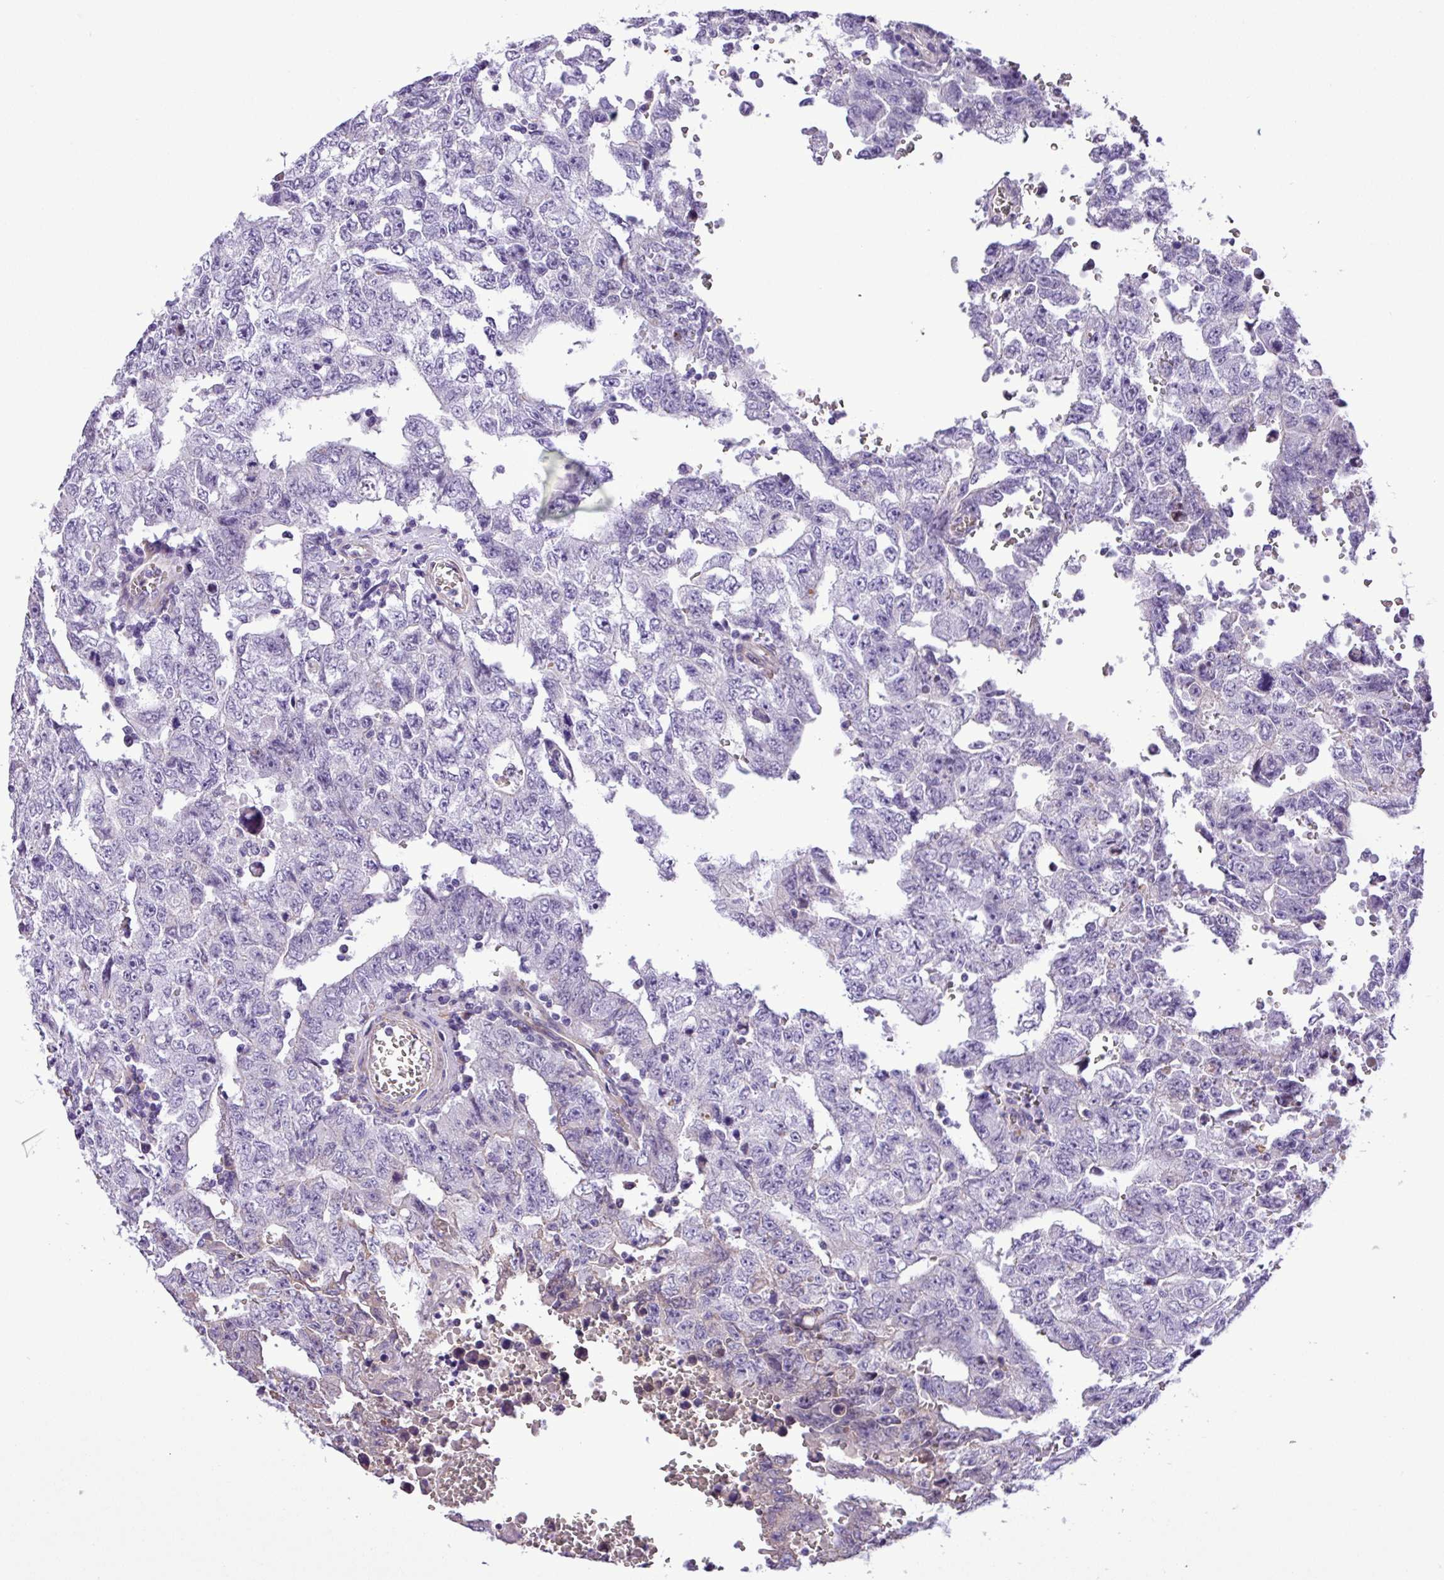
{"staining": {"intensity": "negative", "quantity": "none", "location": "none"}, "tissue": "testis cancer", "cell_type": "Tumor cells", "image_type": "cancer", "snomed": [{"axis": "morphology", "description": "Carcinoma, Embryonal, NOS"}, {"axis": "topography", "description": "Testis"}], "caption": "An immunohistochemistry histopathology image of testis embryonal carcinoma is shown. There is no staining in tumor cells of testis embryonal carcinoma.", "gene": "C11orf91", "patient": {"sex": "male", "age": 26}}